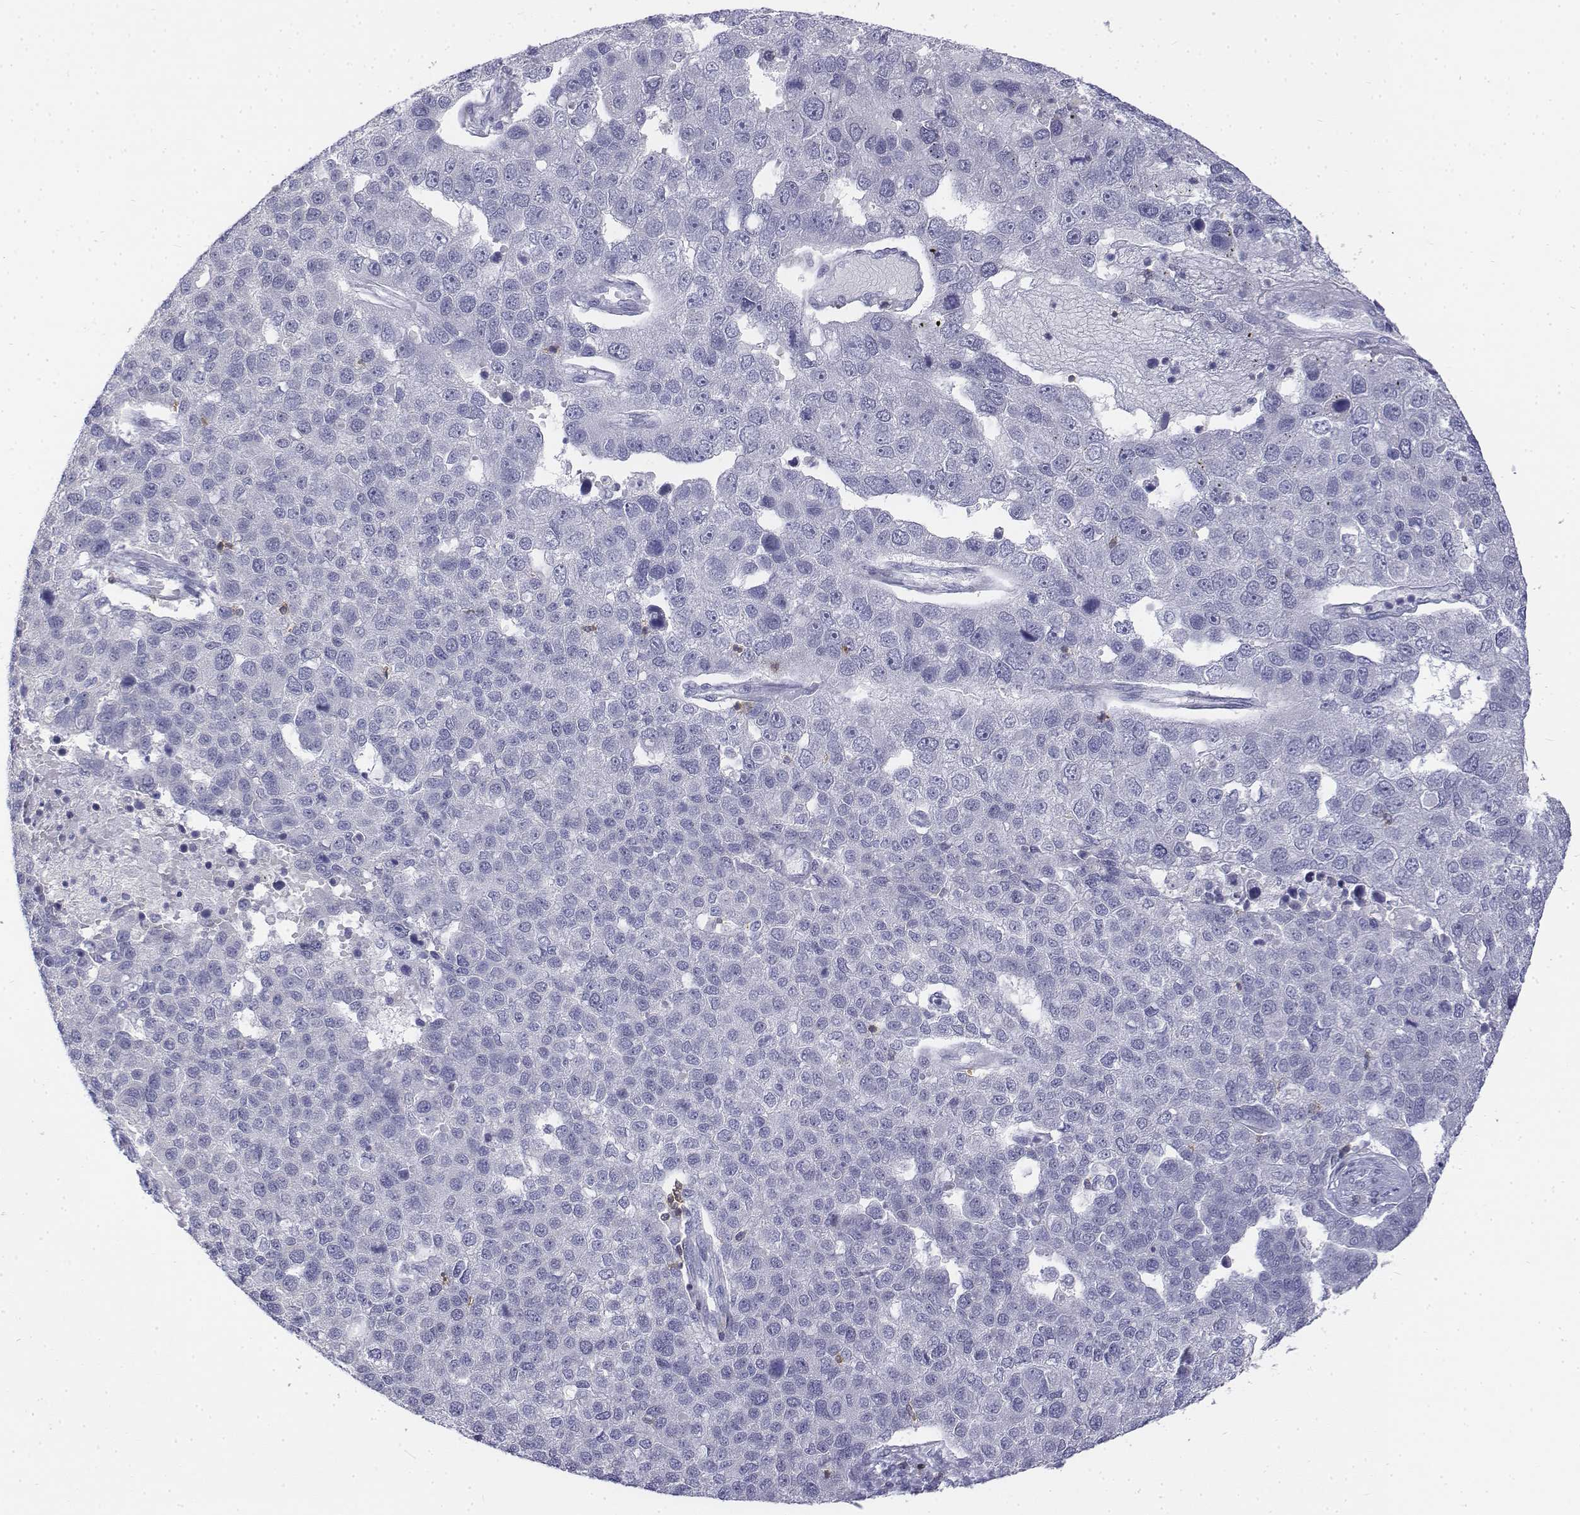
{"staining": {"intensity": "negative", "quantity": "none", "location": "none"}, "tissue": "pancreatic cancer", "cell_type": "Tumor cells", "image_type": "cancer", "snomed": [{"axis": "morphology", "description": "Adenocarcinoma, NOS"}, {"axis": "topography", "description": "Pancreas"}], "caption": "This histopathology image is of pancreatic cancer stained with immunohistochemistry to label a protein in brown with the nuclei are counter-stained blue. There is no positivity in tumor cells.", "gene": "CD3E", "patient": {"sex": "female", "age": 61}}